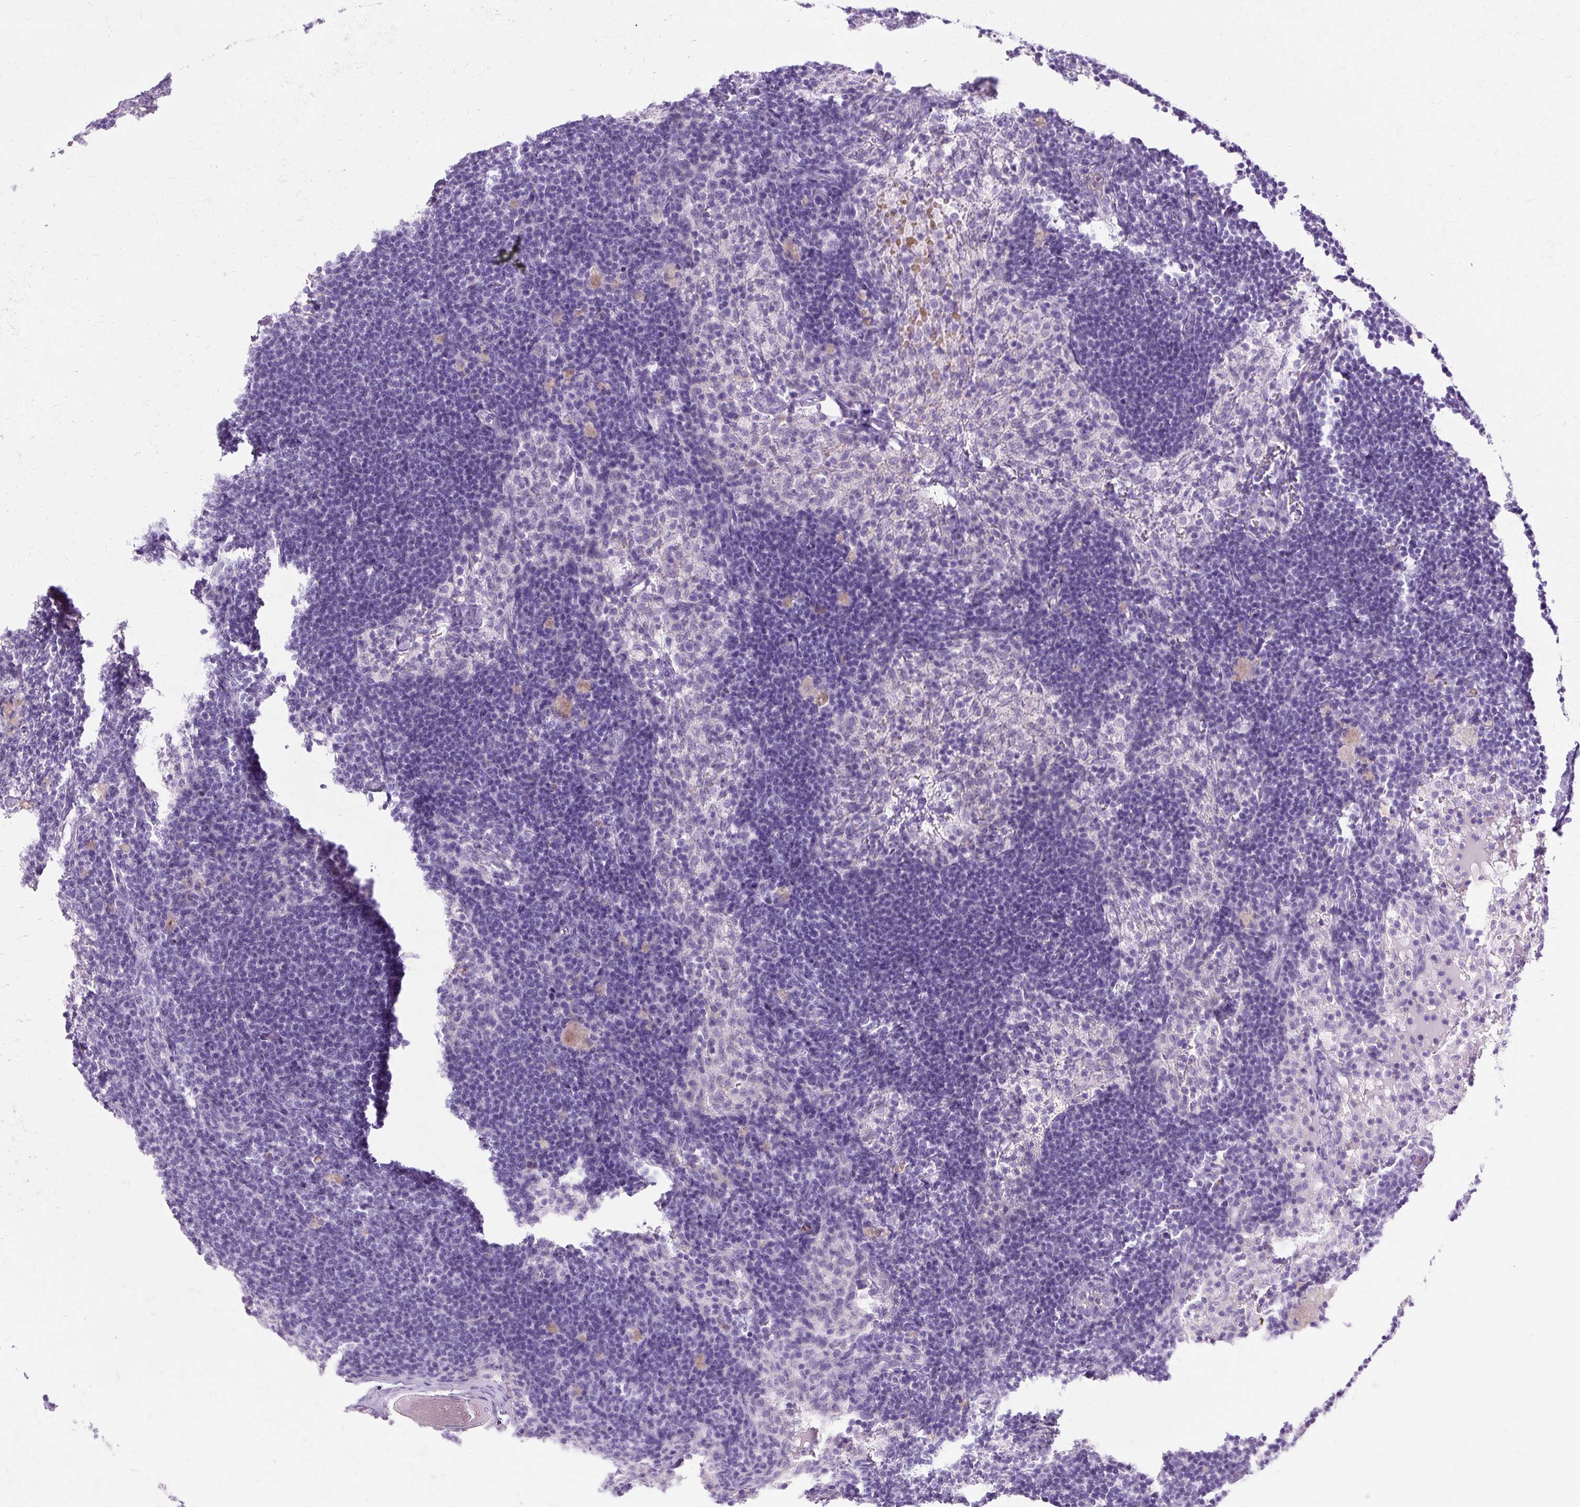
{"staining": {"intensity": "negative", "quantity": "none", "location": "none"}, "tissue": "lymph node", "cell_type": "Germinal center cells", "image_type": "normal", "snomed": [{"axis": "morphology", "description": "Normal tissue, NOS"}, {"axis": "topography", "description": "Lymph node"}], "caption": "The immunohistochemistry (IHC) photomicrograph has no significant positivity in germinal center cells of lymph node.", "gene": "HSD11B1", "patient": {"sex": "male", "age": 49}}